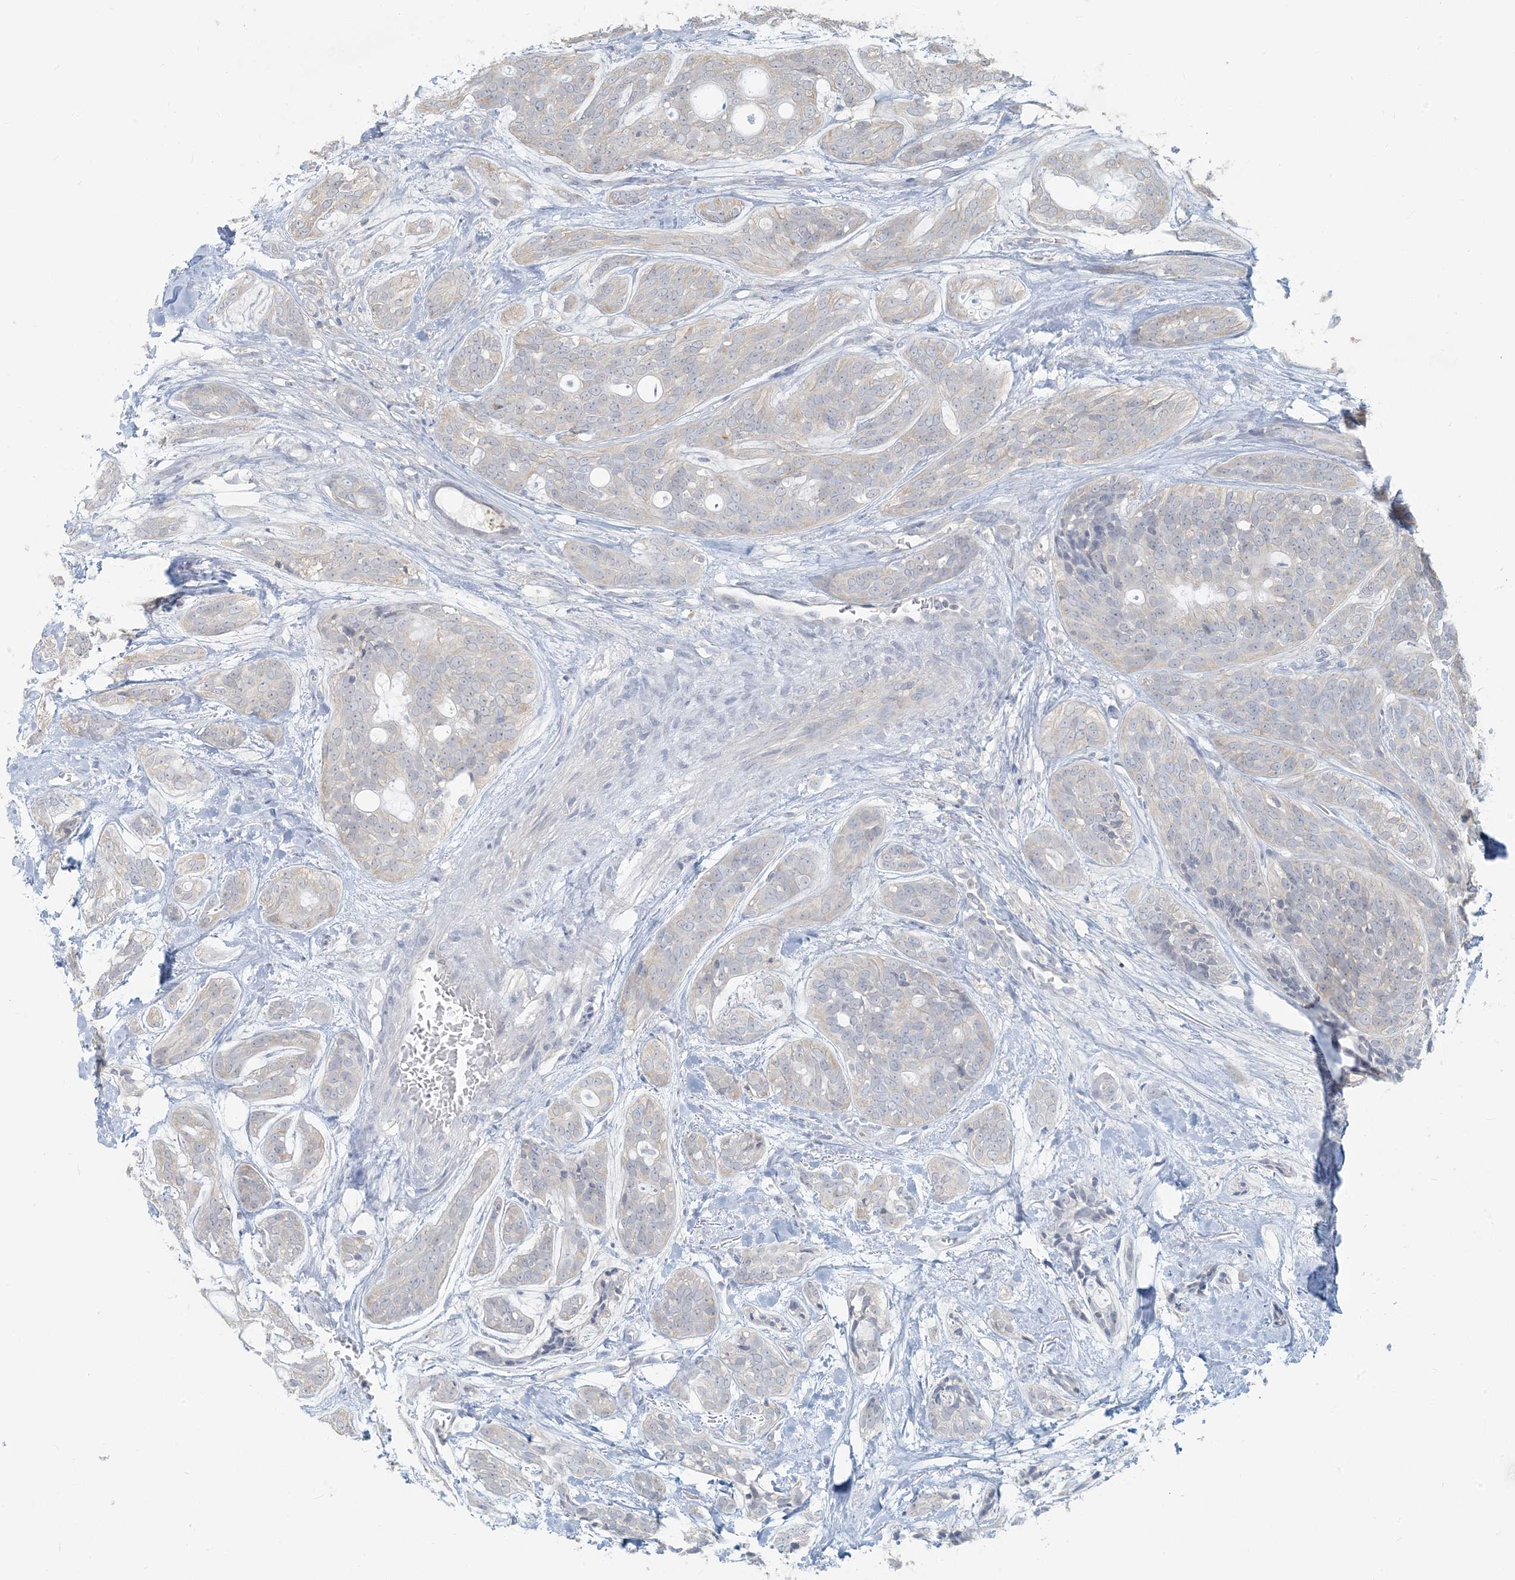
{"staining": {"intensity": "negative", "quantity": "none", "location": "none"}, "tissue": "head and neck cancer", "cell_type": "Tumor cells", "image_type": "cancer", "snomed": [{"axis": "morphology", "description": "Adenocarcinoma, NOS"}, {"axis": "topography", "description": "Head-Neck"}], "caption": "High power microscopy image of an immunohistochemistry image of head and neck cancer (adenocarcinoma), revealing no significant positivity in tumor cells. (DAB (3,3'-diaminobenzidine) immunohistochemistry (IHC) with hematoxylin counter stain).", "gene": "HACL1", "patient": {"sex": "male", "age": 66}}